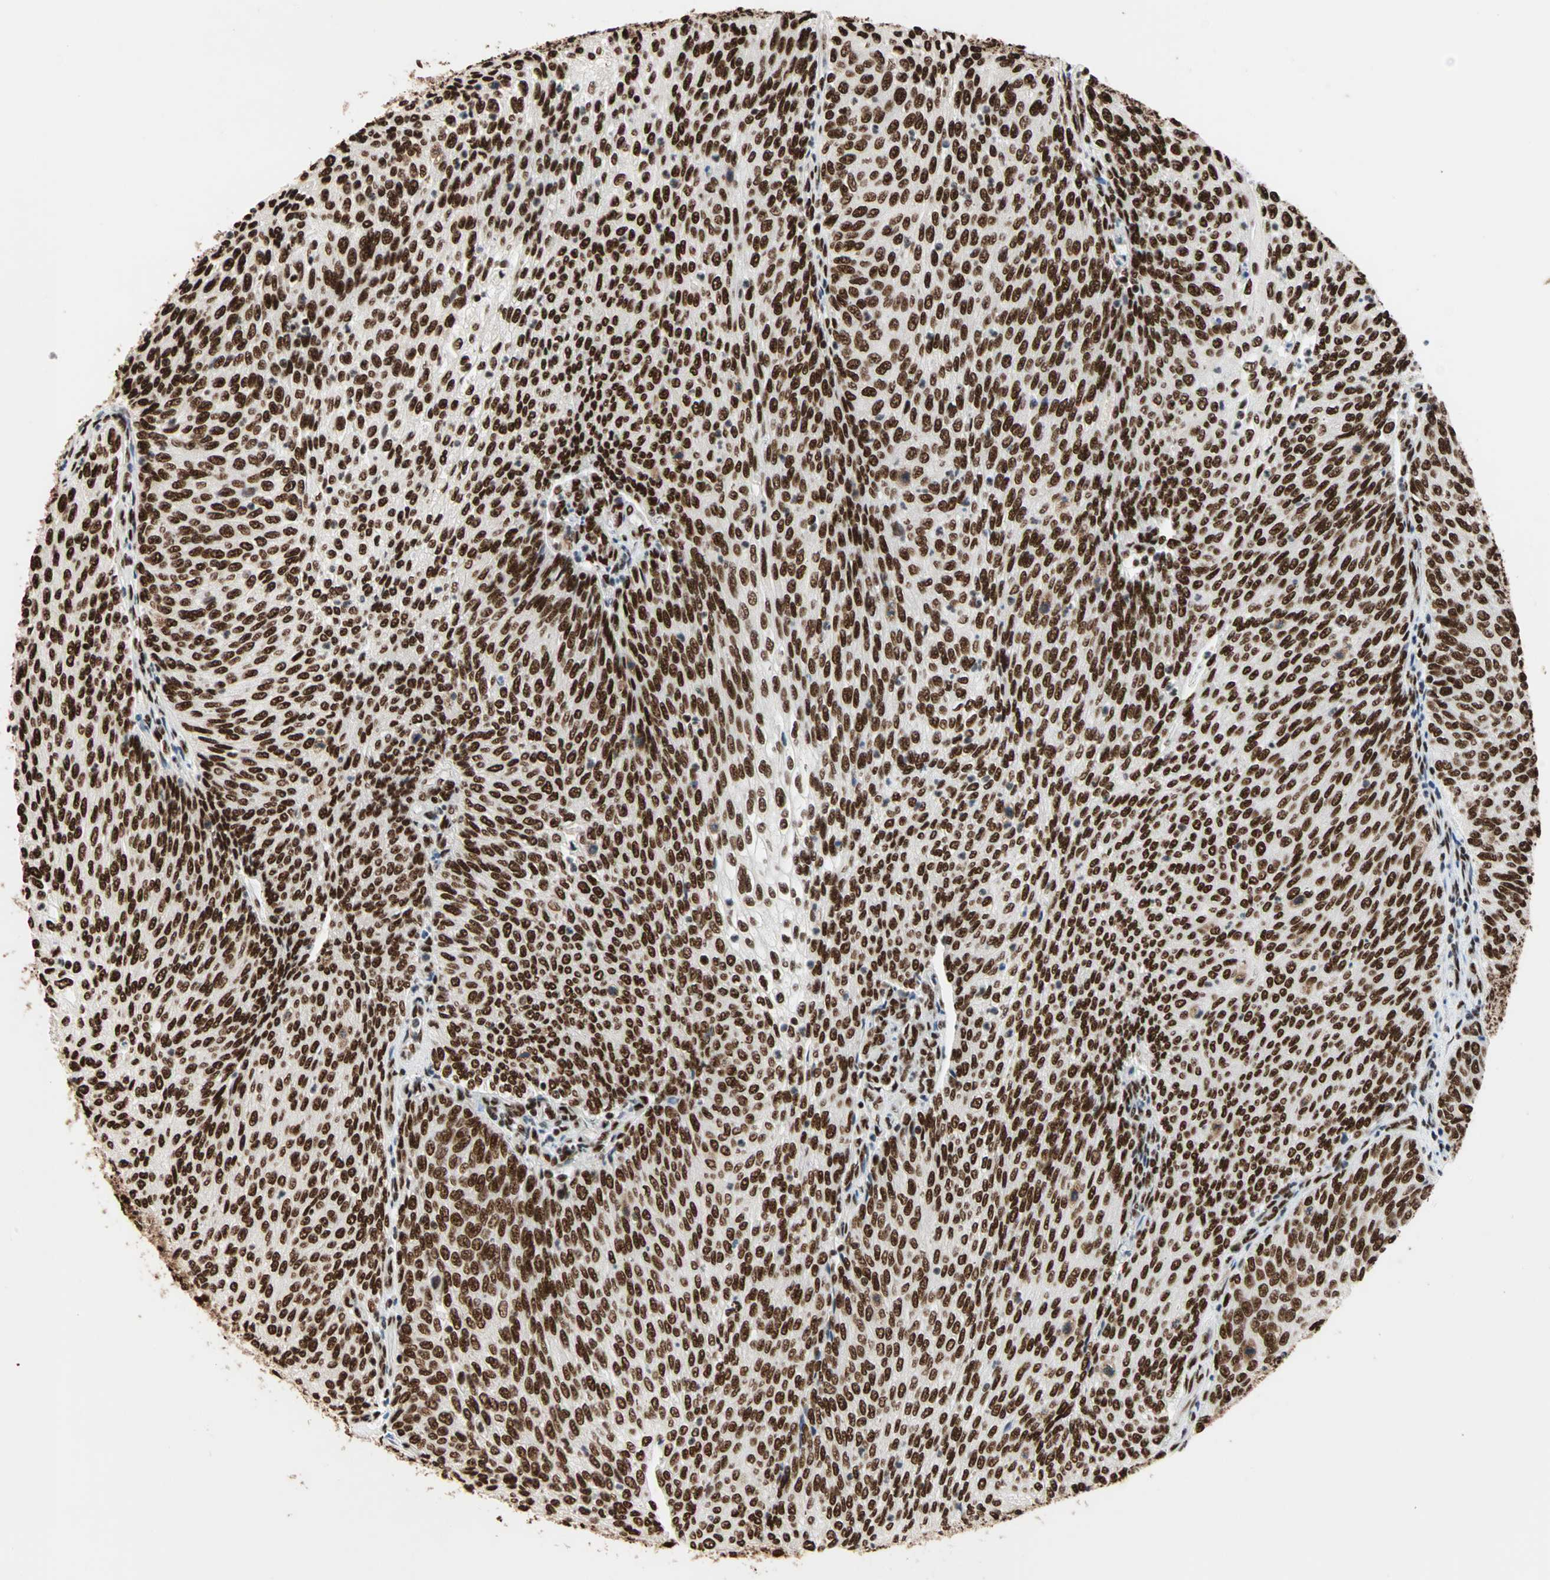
{"staining": {"intensity": "strong", "quantity": ">75%", "location": "nuclear"}, "tissue": "urothelial cancer", "cell_type": "Tumor cells", "image_type": "cancer", "snomed": [{"axis": "morphology", "description": "Urothelial carcinoma, Low grade"}, {"axis": "topography", "description": "Urinary bladder"}], "caption": "IHC staining of urothelial carcinoma (low-grade), which shows high levels of strong nuclear positivity in about >75% of tumor cells indicating strong nuclear protein expression. The staining was performed using DAB (3,3'-diaminobenzidine) (brown) for protein detection and nuclei were counterstained in hematoxylin (blue).", "gene": "ILF2", "patient": {"sex": "female", "age": 79}}